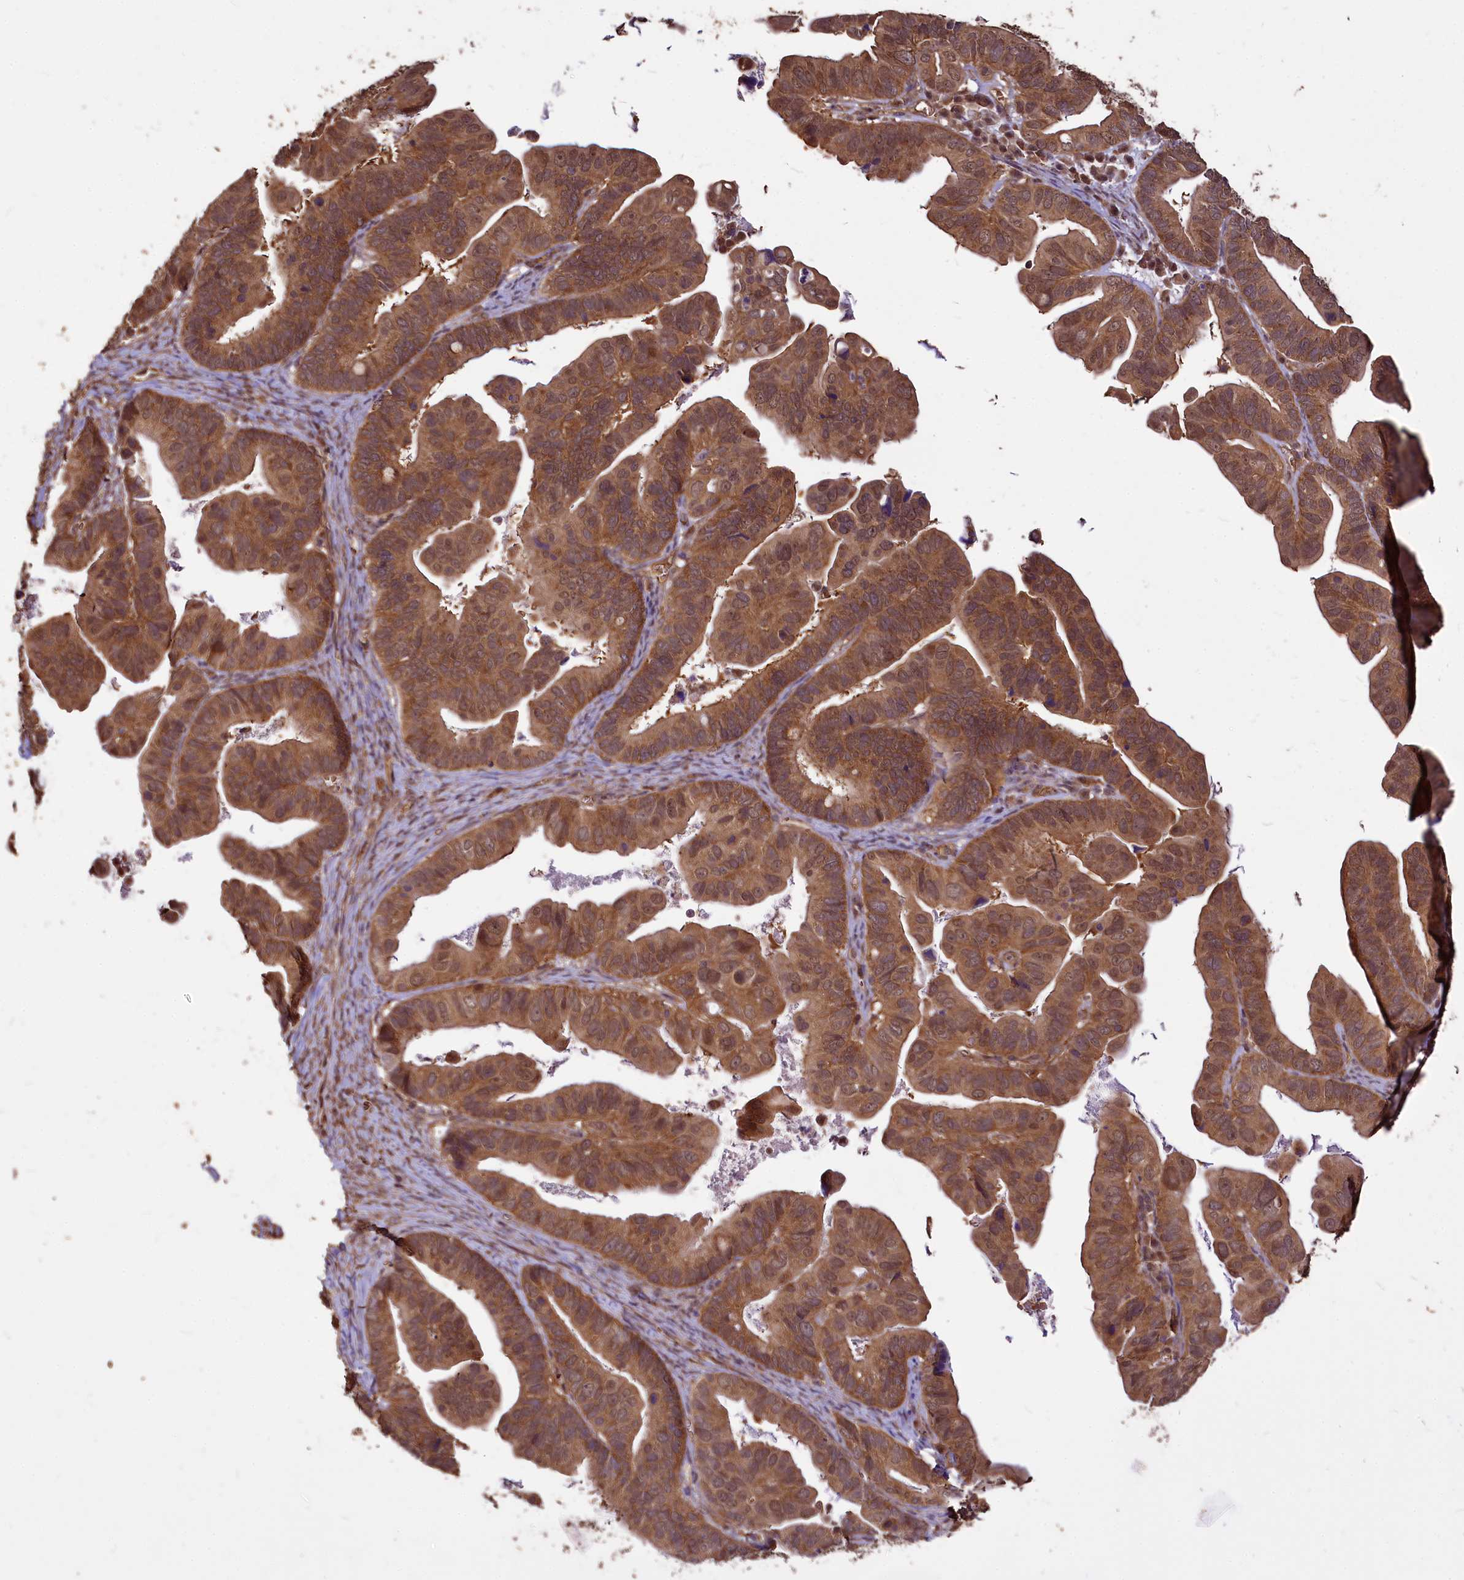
{"staining": {"intensity": "moderate", "quantity": ">75%", "location": "cytoplasmic/membranous"}, "tissue": "ovarian cancer", "cell_type": "Tumor cells", "image_type": "cancer", "snomed": [{"axis": "morphology", "description": "Cystadenocarcinoma, serous, NOS"}, {"axis": "topography", "description": "Ovary"}], "caption": "A micrograph showing moderate cytoplasmic/membranous staining in about >75% of tumor cells in ovarian serous cystadenocarcinoma, as visualized by brown immunohistochemical staining.", "gene": "VPS51", "patient": {"sex": "female", "age": 56}}